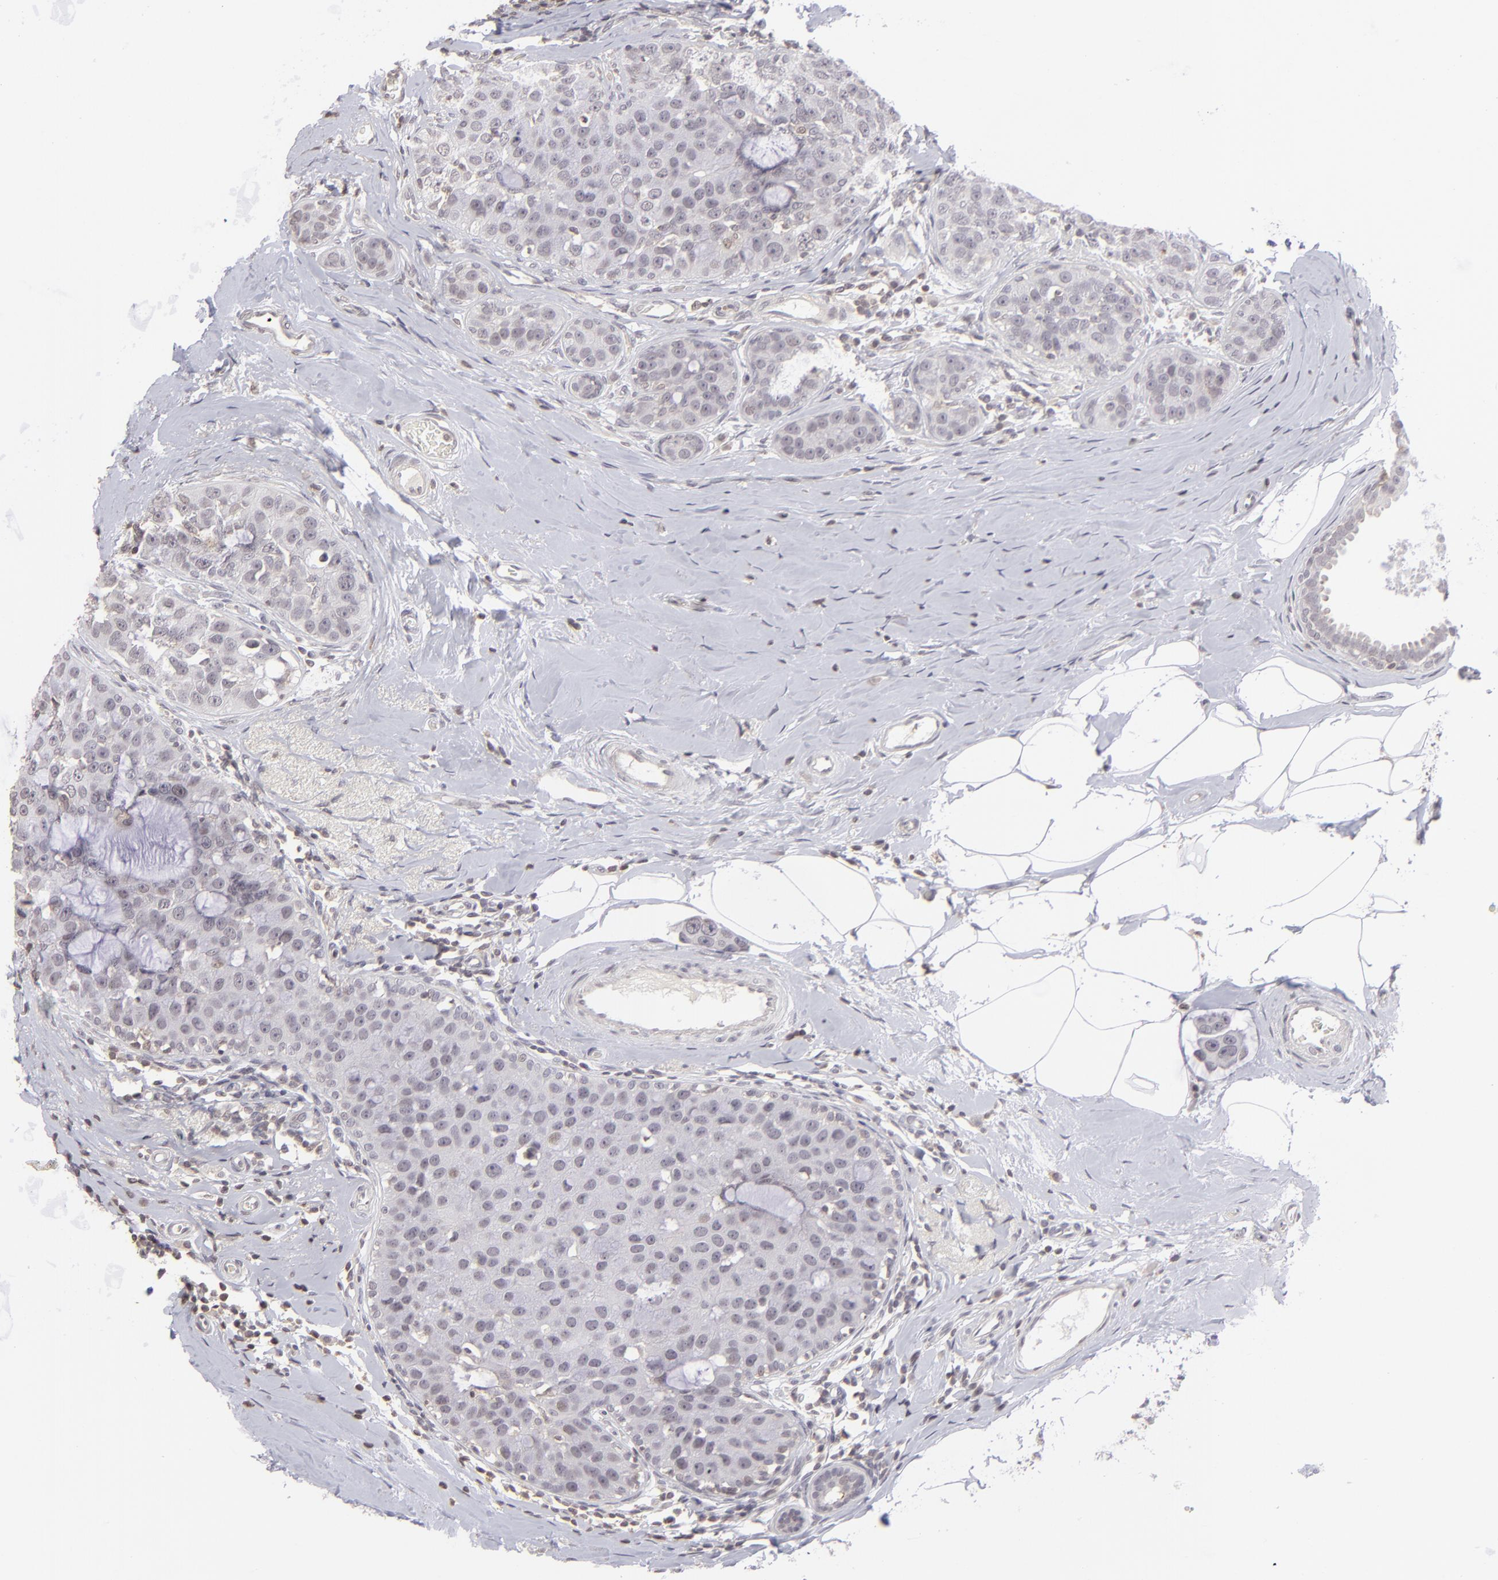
{"staining": {"intensity": "negative", "quantity": "none", "location": "none"}, "tissue": "breast cancer", "cell_type": "Tumor cells", "image_type": "cancer", "snomed": [{"axis": "morphology", "description": "Normal tissue, NOS"}, {"axis": "morphology", "description": "Duct carcinoma"}, {"axis": "topography", "description": "Breast"}], "caption": "Image shows no significant protein staining in tumor cells of breast cancer. (Brightfield microscopy of DAB IHC at high magnification).", "gene": "CLDN2", "patient": {"sex": "female", "age": 50}}